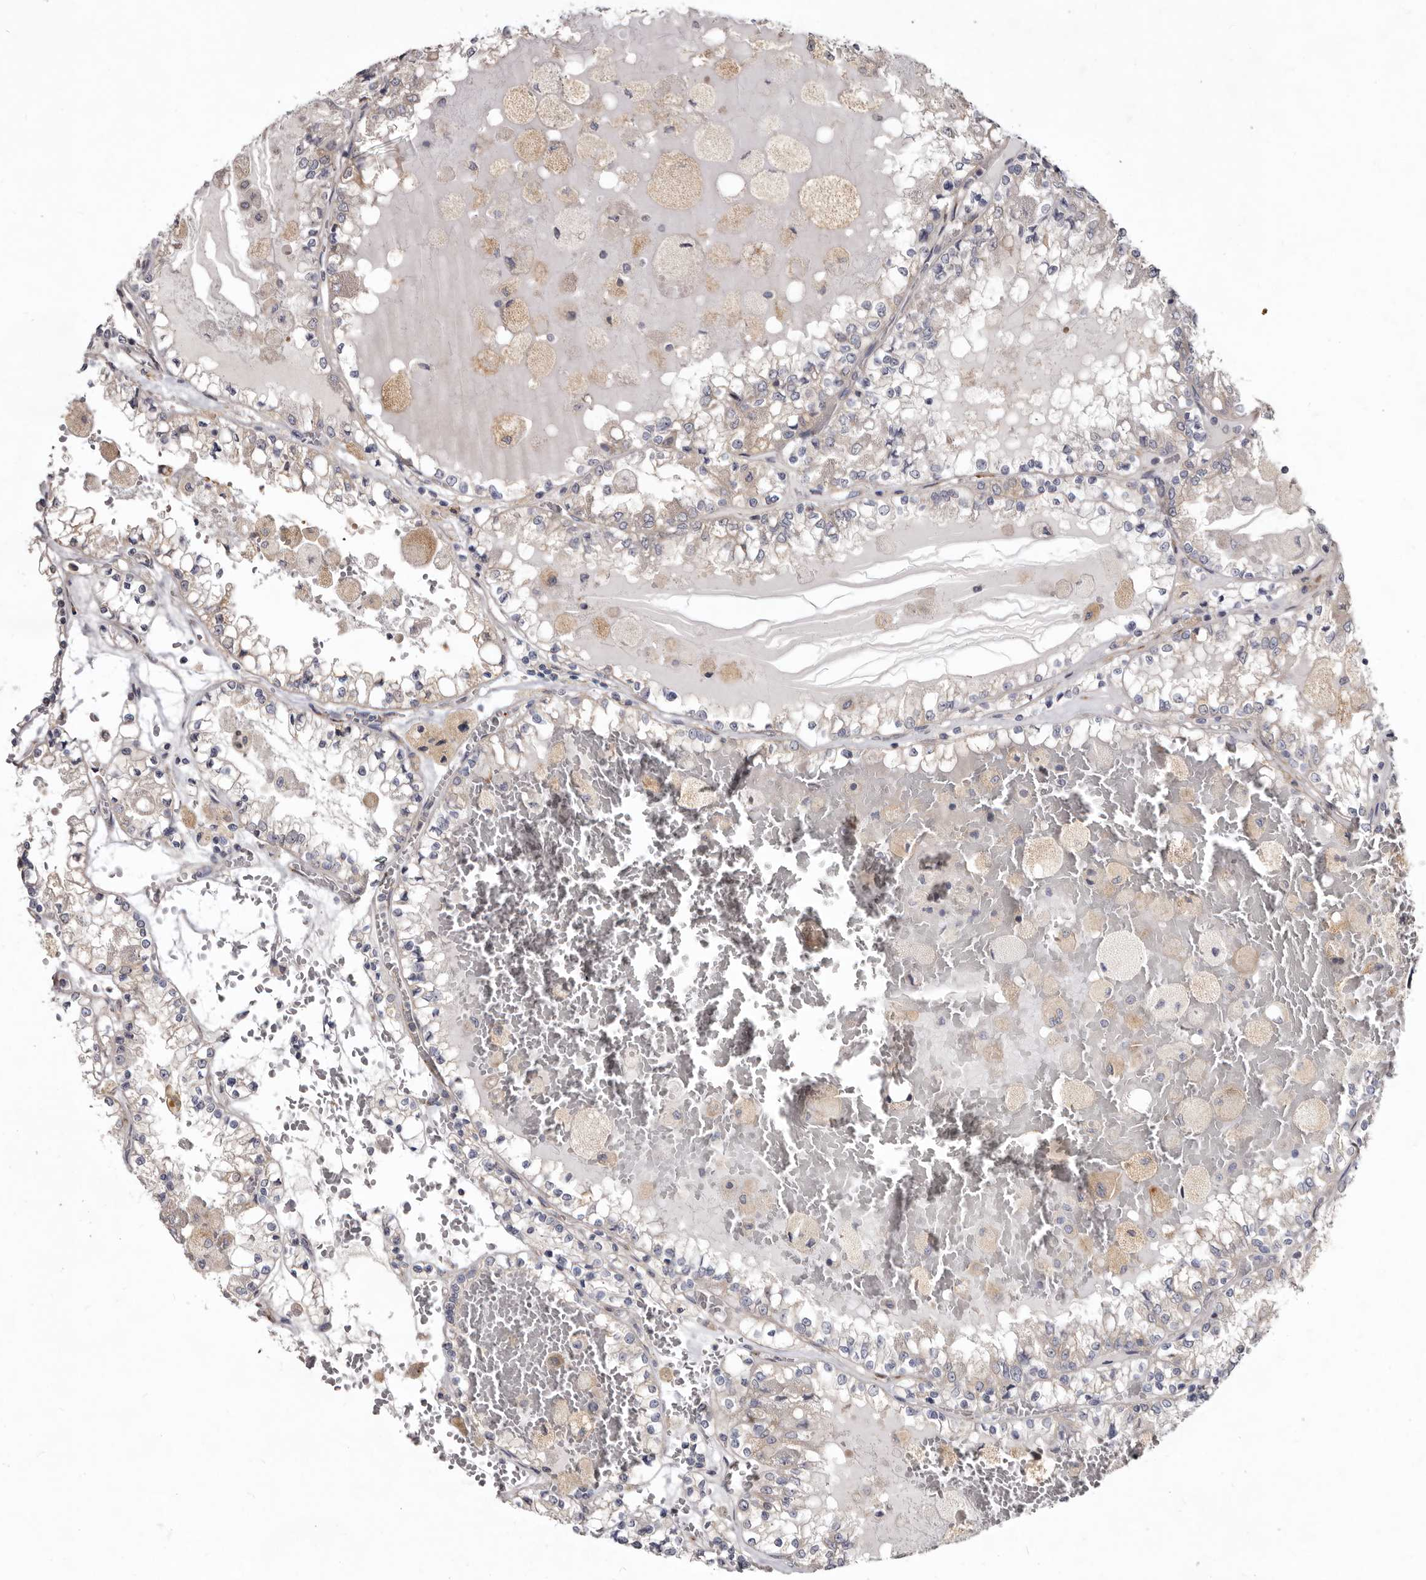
{"staining": {"intensity": "weak", "quantity": ">75%", "location": "cytoplasmic/membranous"}, "tissue": "renal cancer", "cell_type": "Tumor cells", "image_type": "cancer", "snomed": [{"axis": "morphology", "description": "Adenocarcinoma, NOS"}, {"axis": "topography", "description": "Kidney"}], "caption": "A micrograph of renal adenocarcinoma stained for a protein reveals weak cytoplasmic/membranous brown staining in tumor cells.", "gene": "FMO2", "patient": {"sex": "female", "age": 56}}